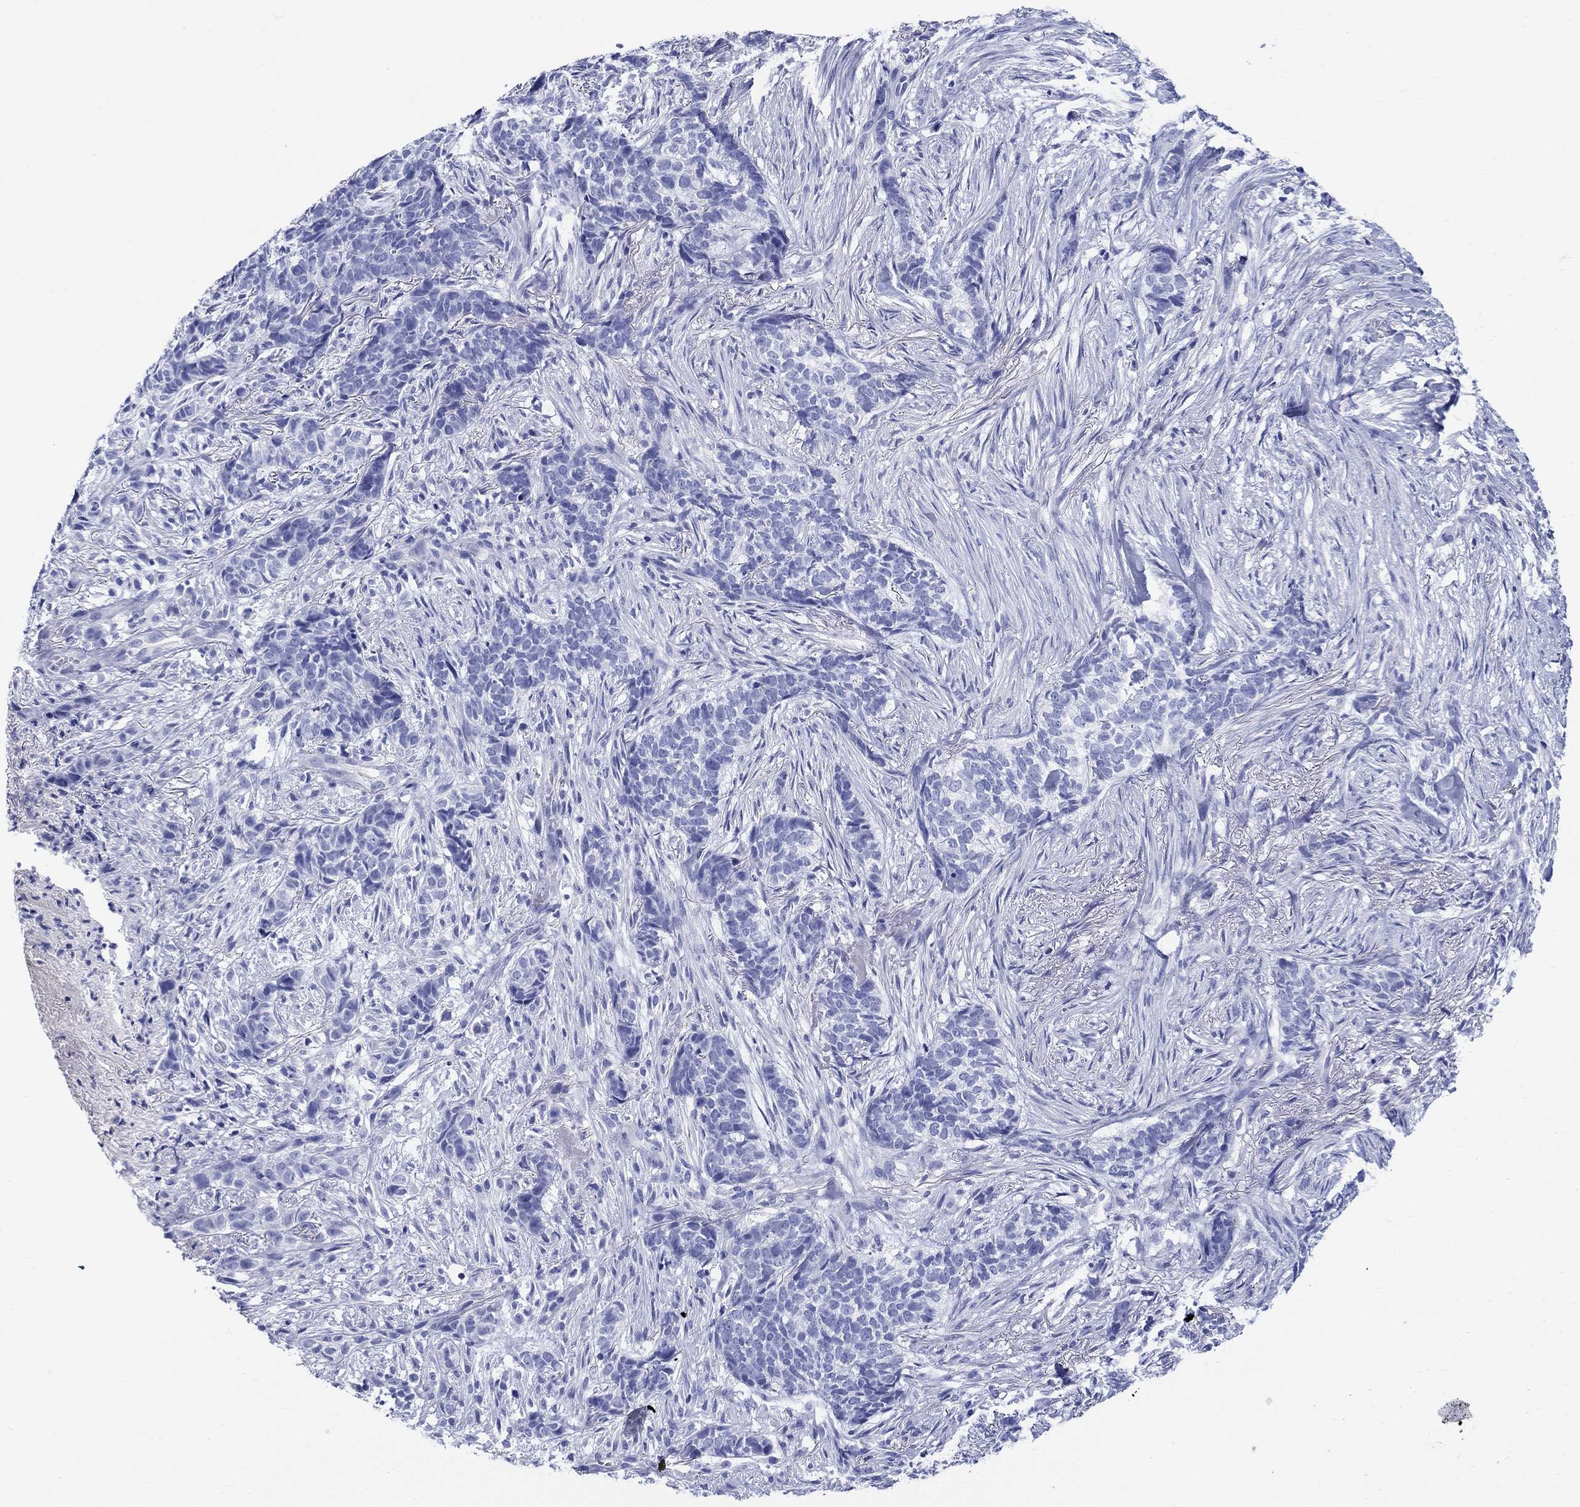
{"staining": {"intensity": "negative", "quantity": "none", "location": "none"}, "tissue": "skin cancer", "cell_type": "Tumor cells", "image_type": "cancer", "snomed": [{"axis": "morphology", "description": "Basal cell carcinoma"}, {"axis": "topography", "description": "Skin"}], "caption": "Human skin cancer stained for a protein using IHC shows no staining in tumor cells.", "gene": "CRYGS", "patient": {"sex": "female", "age": 69}}